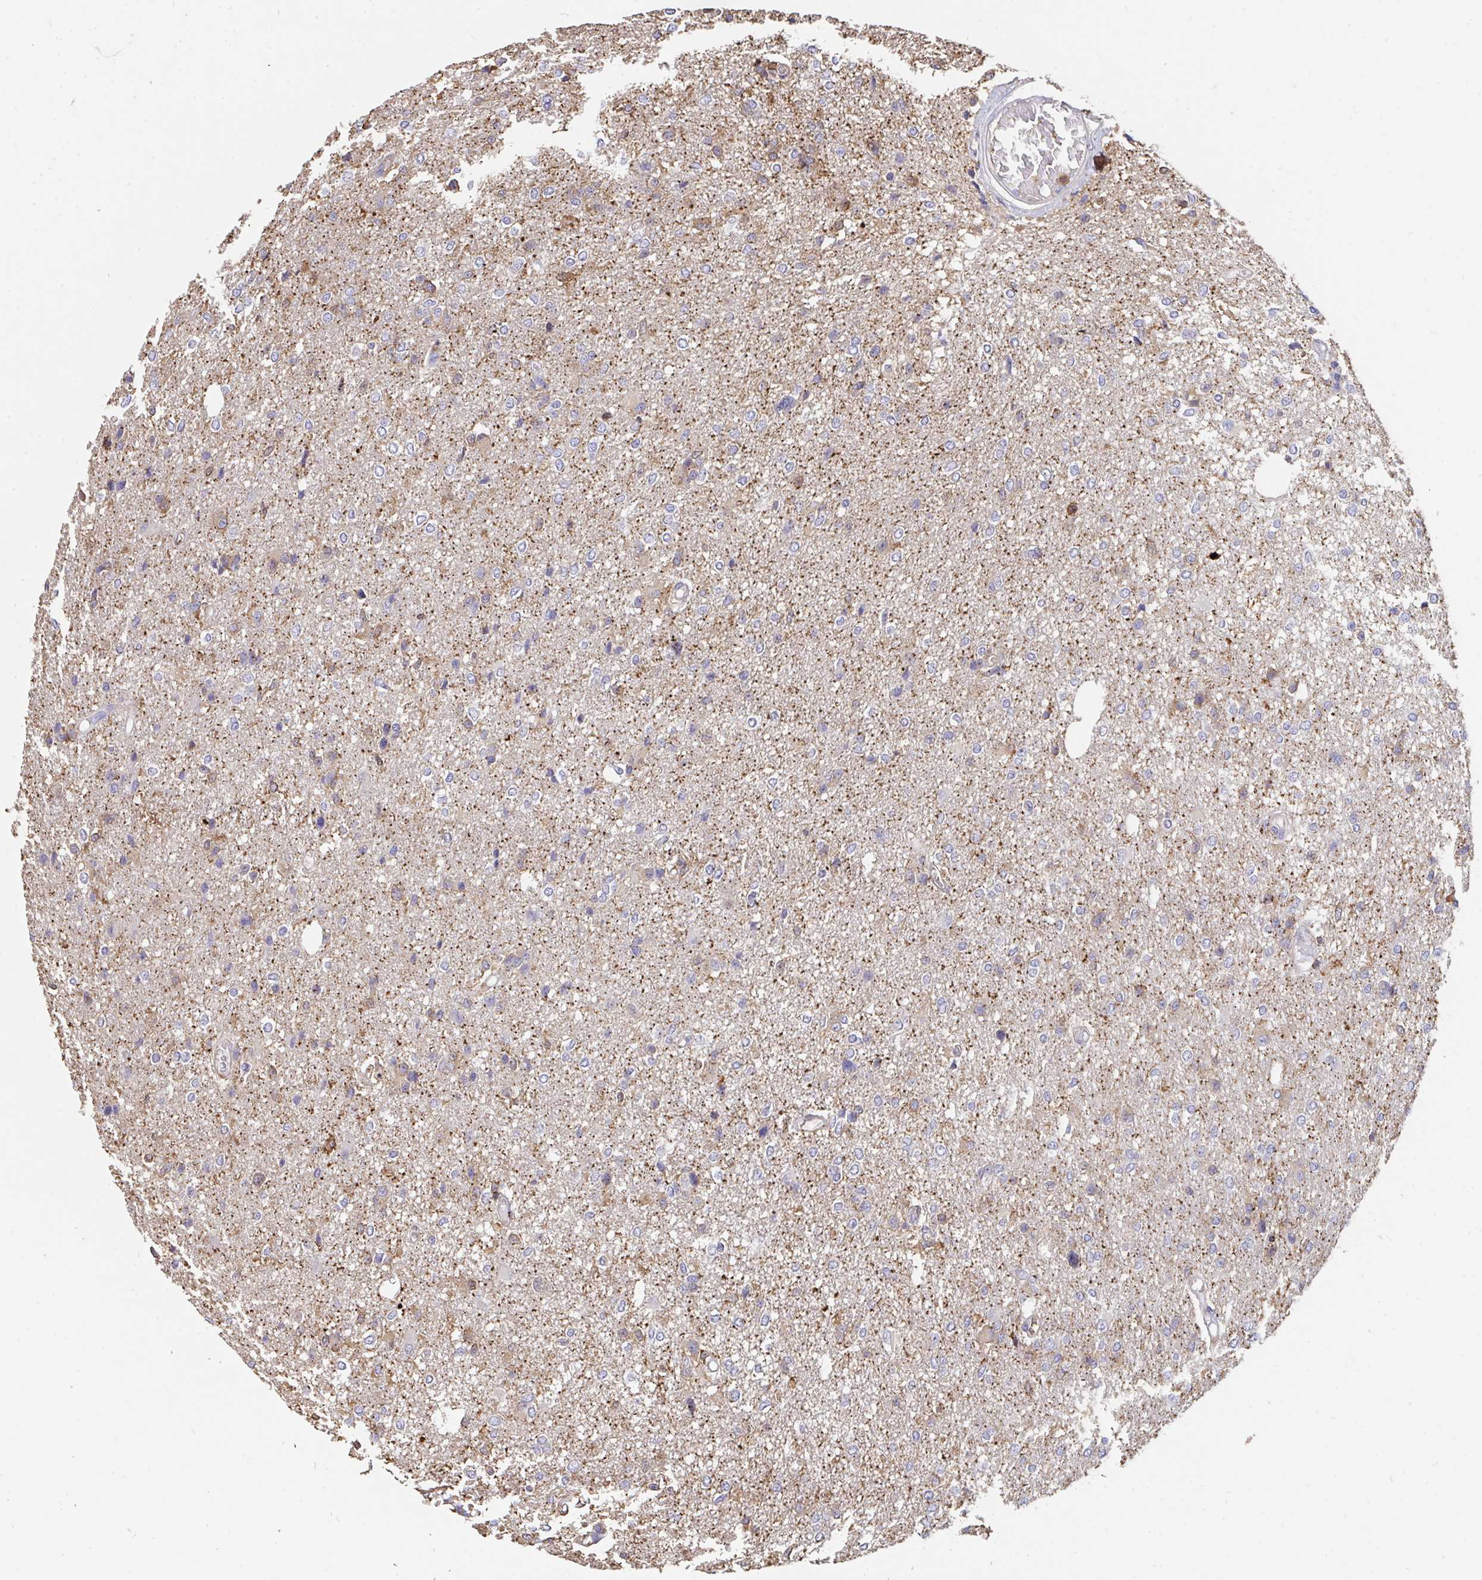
{"staining": {"intensity": "negative", "quantity": "none", "location": "none"}, "tissue": "glioma", "cell_type": "Tumor cells", "image_type": "cancer", "snomed": [{"axis": "morphology", "description": "Glioma, malignant, Low grade"}, {"axis": "topography", "description": "Brain"}], "caption": "This image is of malignant low-grade glioma stained with immunohistochemistry to label a protein in brown with the nuclei are counter-stained blue. There is no positivity in tumor cells.", "gene": "CFL1", "patient": {"sex": "male", "age": 26}}